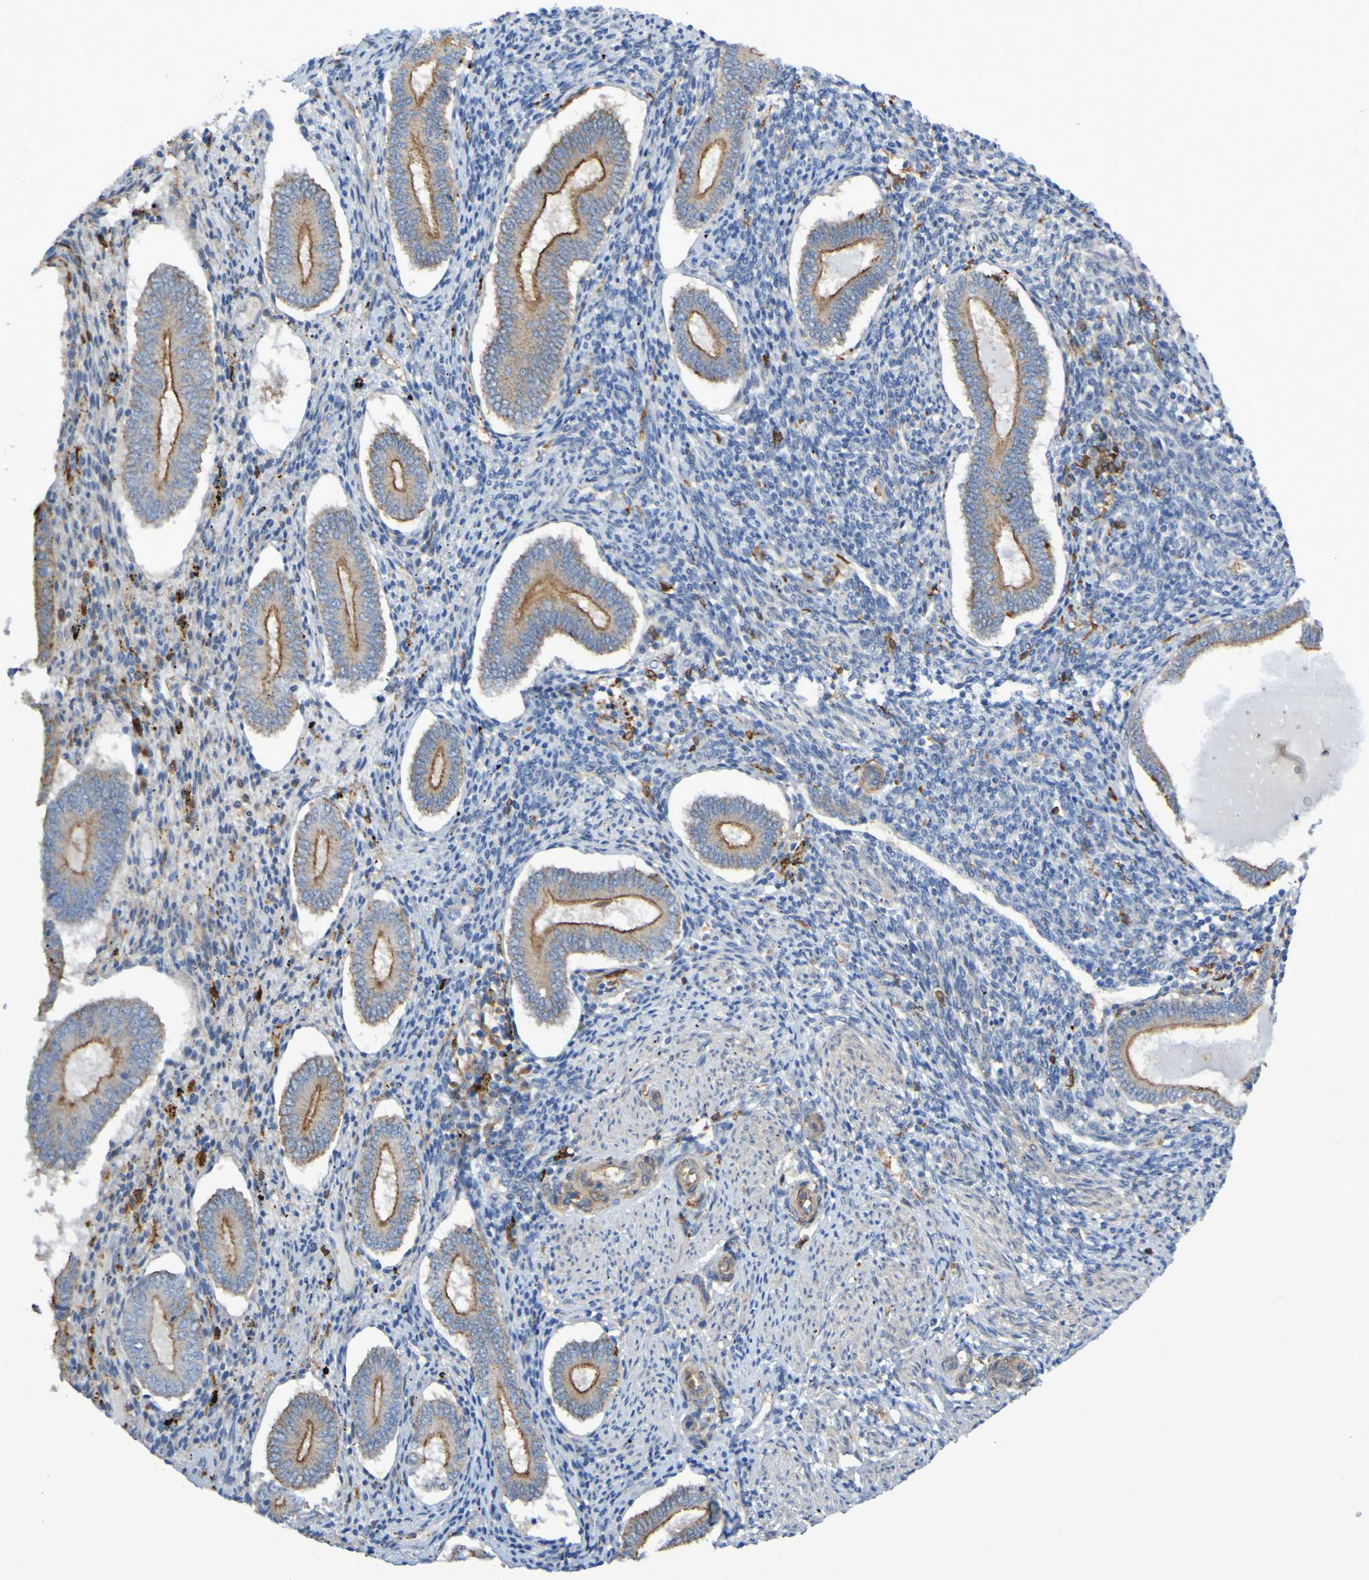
{"staining": {"intensity": "moderate", "quantity": "<25%", "location": "cytoplasmic/membranous"}, "tissue": "endometrium", "cell_type": "Cells in endometrial stroma", "image_type": "normal", "snomed": [{"axis": "morphology", "description": "Normal tissue, NOS"}, {"axis": "topography", "description": "Endometrium"}], "caption": "IHC of benign human endometrium reveals low levels of moderate cytoplasmic/membranous positivity in approximately <25% of cells in endometrial stroma. Immunohistochemistry stains the protein of interest in brown and the nuclei are stained blue.", "gene": "SCRG1", "patient": {"sex": "female", "age": 42}}